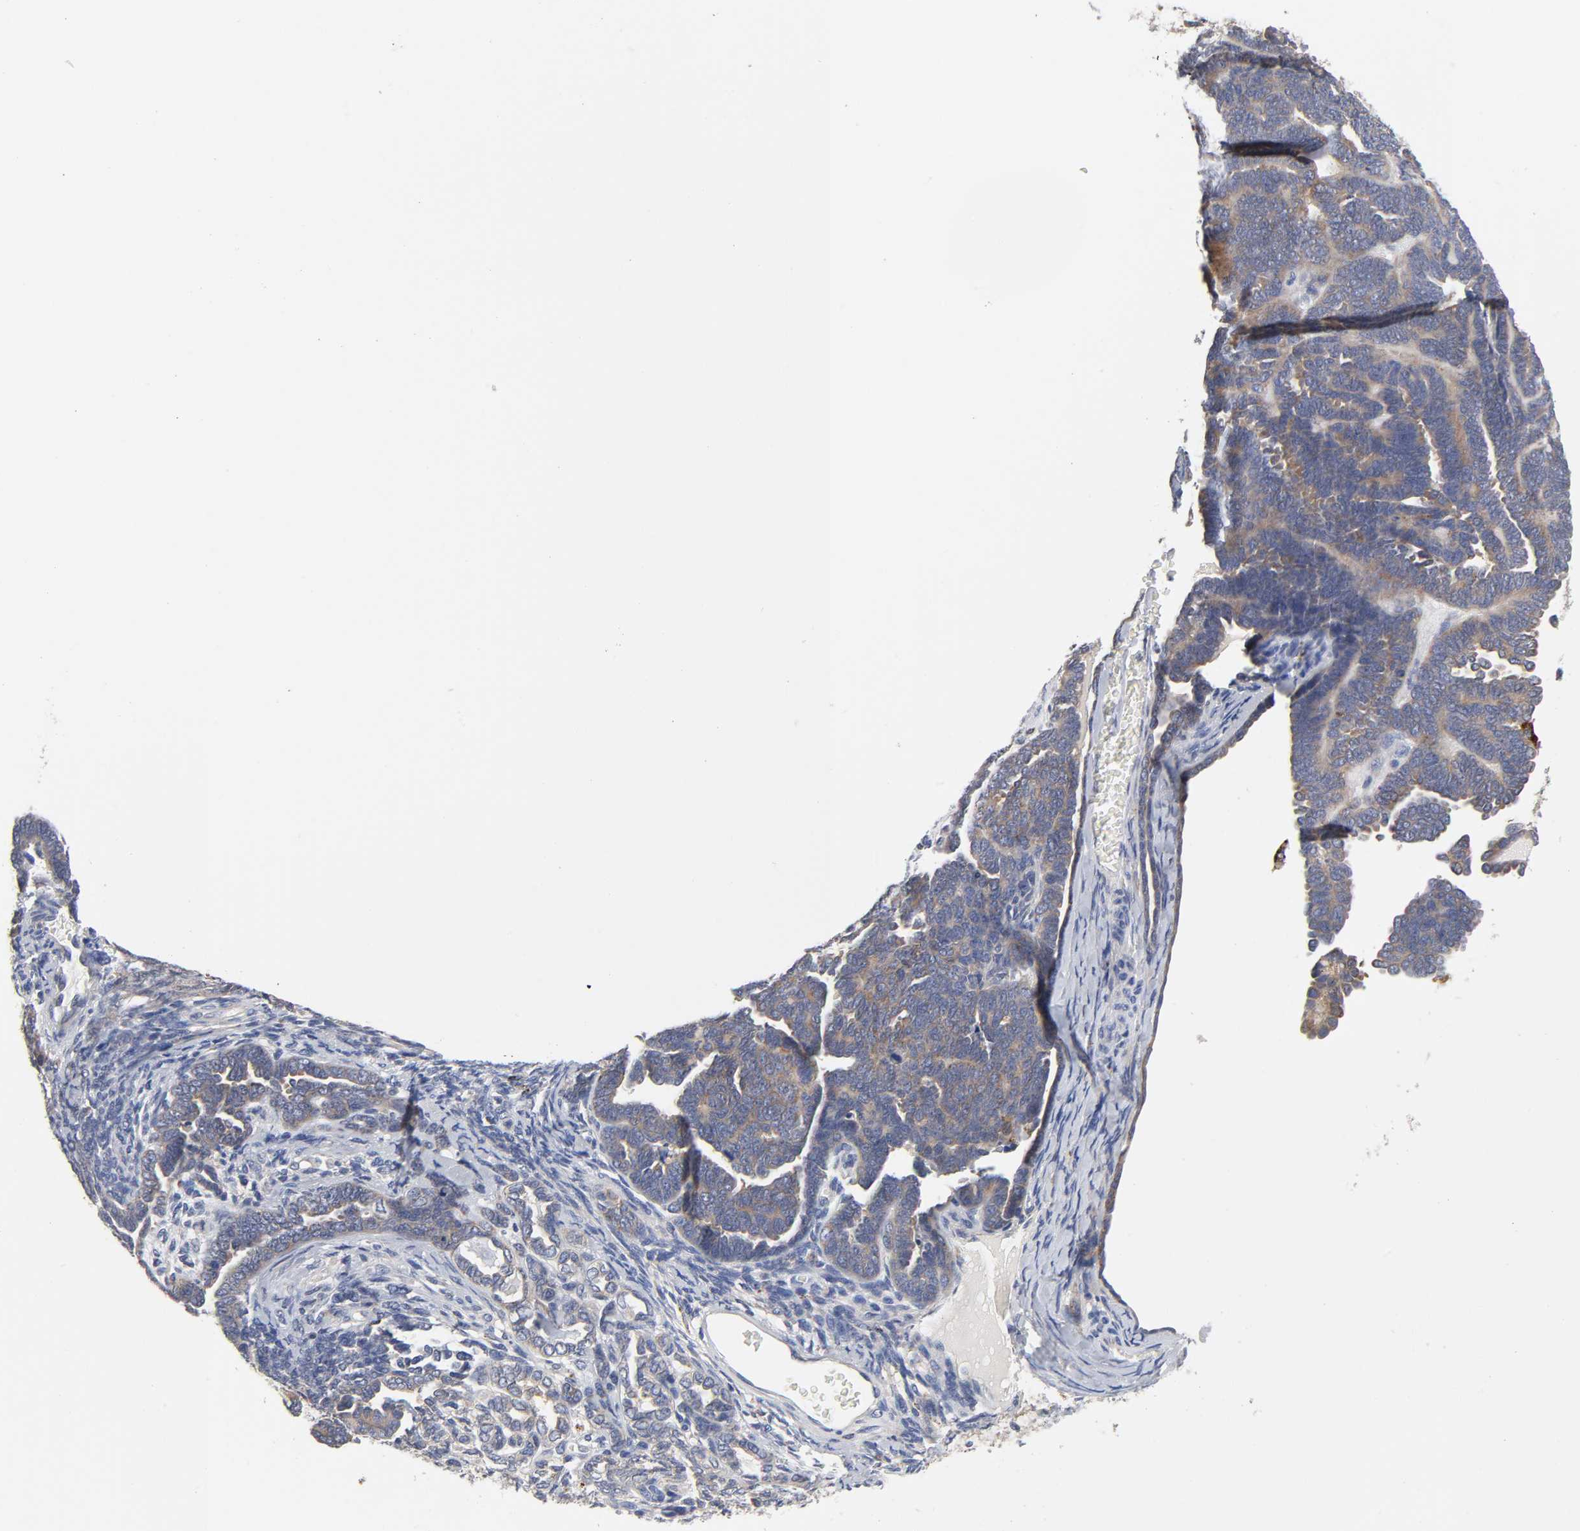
{"staining": {"intensity": "weak", "quantity": ">75%", "location": "cytoplasmic/membranous"}, "tissue": "endometrial cancer", "cell_type": "Tumor cells", "image_type": "cancer", "snomed": [{"axis": "morphology", "description": "Neoplasm, malignant, NOS"}, {"axis": "topography", "description": "Endometrium"}], "caption": "Tumor cells reveal low levels of weak cytoplasmic/membranous positivity in about >75% of cells in endometrial cancer (neoplasm (malignant)).", "gene": "C17orf75", "patient": {"sex": "female", "age": 74}}